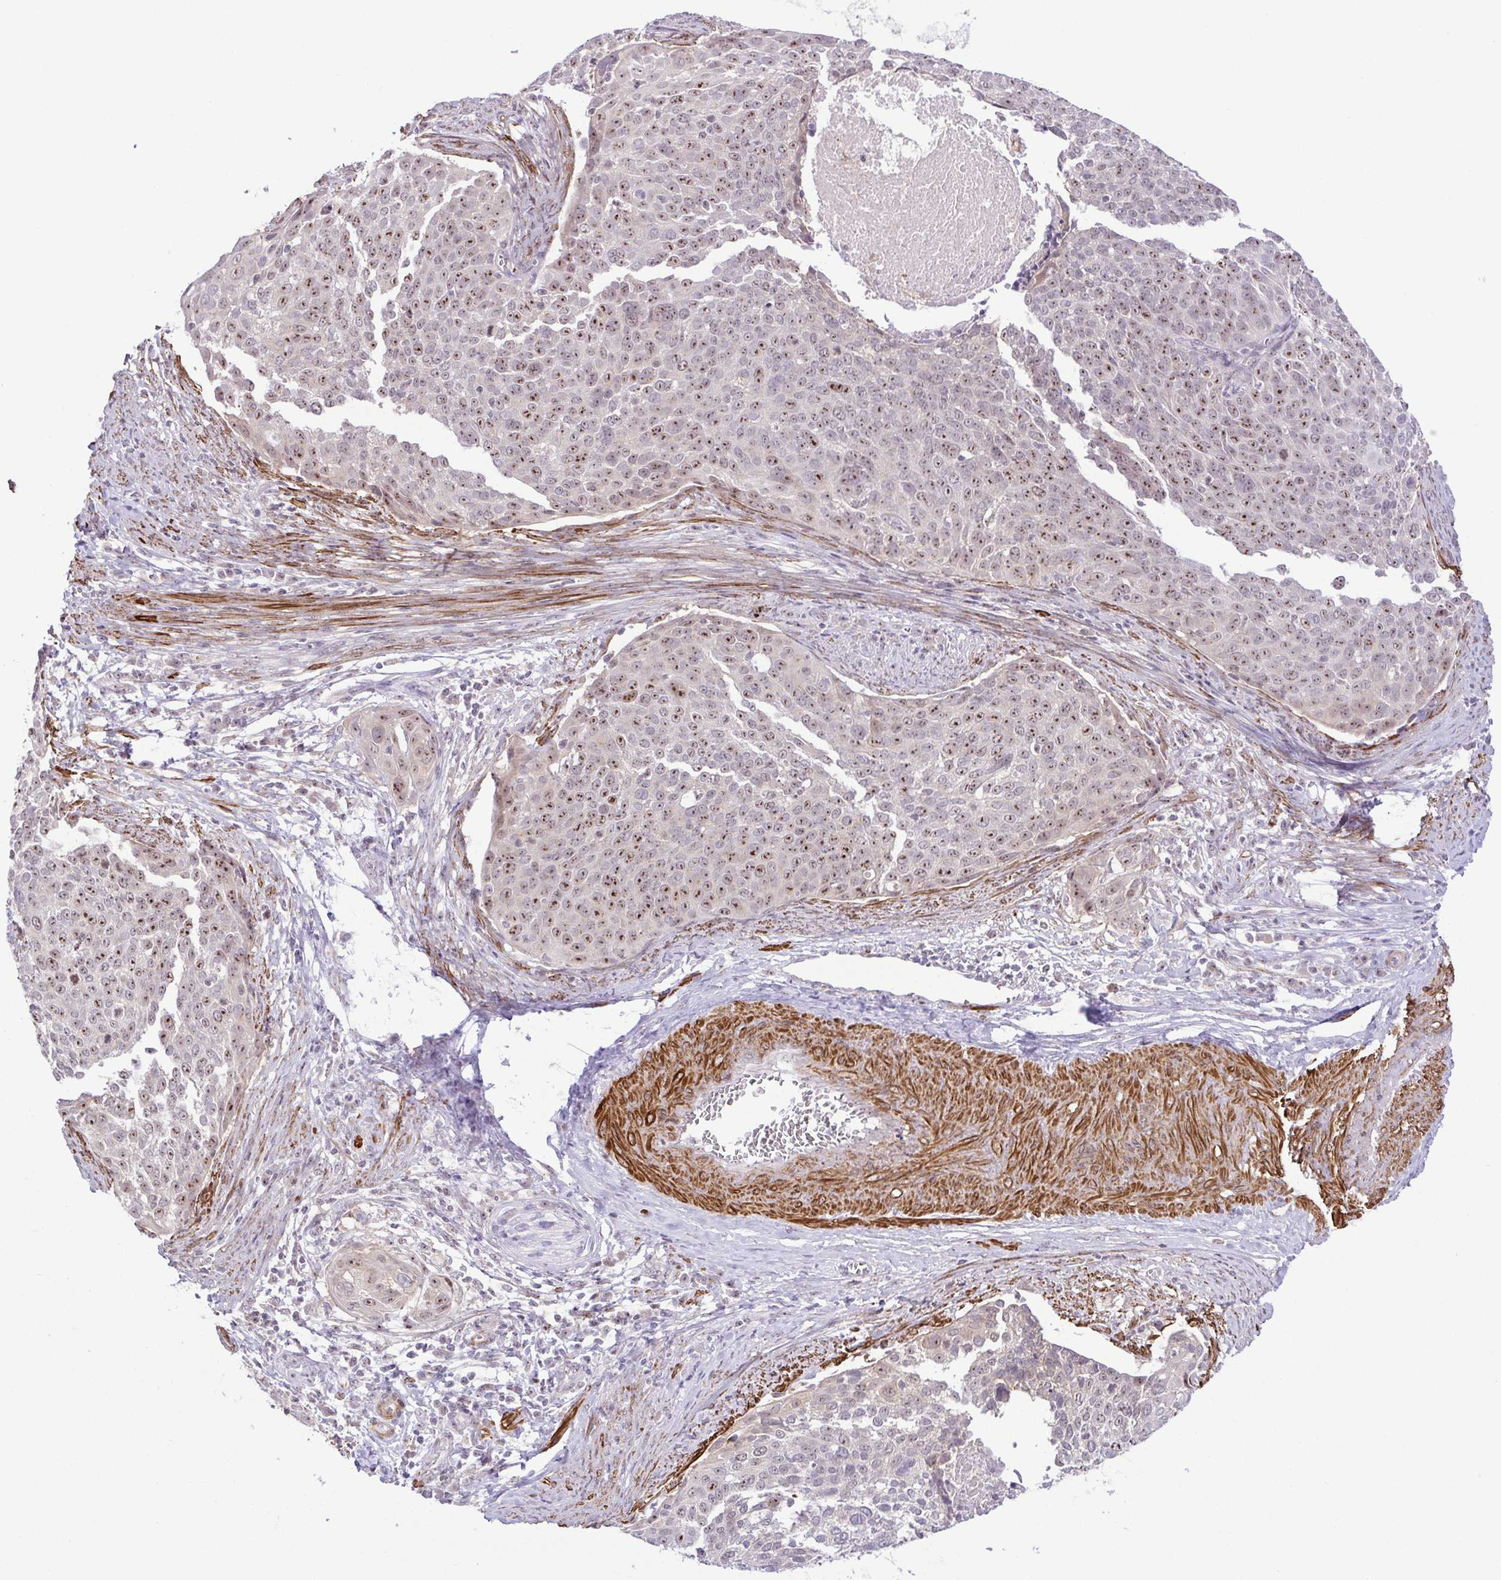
{"staining": {"intensity": "moderate", "quantity": "25%-75%", "location": "nuclear"}, "tissue": "cervical cancer", "cell_type": "Tumor cells", "image_type": "cancer", "snomed": [{"axis": "morphology", "description": "Squamous cell carcinoma, NOS"}, {"axis": "topography", "description": "Cervix"}], "caption": "Squamous cell carcinoma (cervical) stained for a protein (brown) displays moderate nuclear positive staining in about 25%-75% of tumor cells.", "gene": "RSL24D1", "patient": {"sex": "female", "age": 39}}